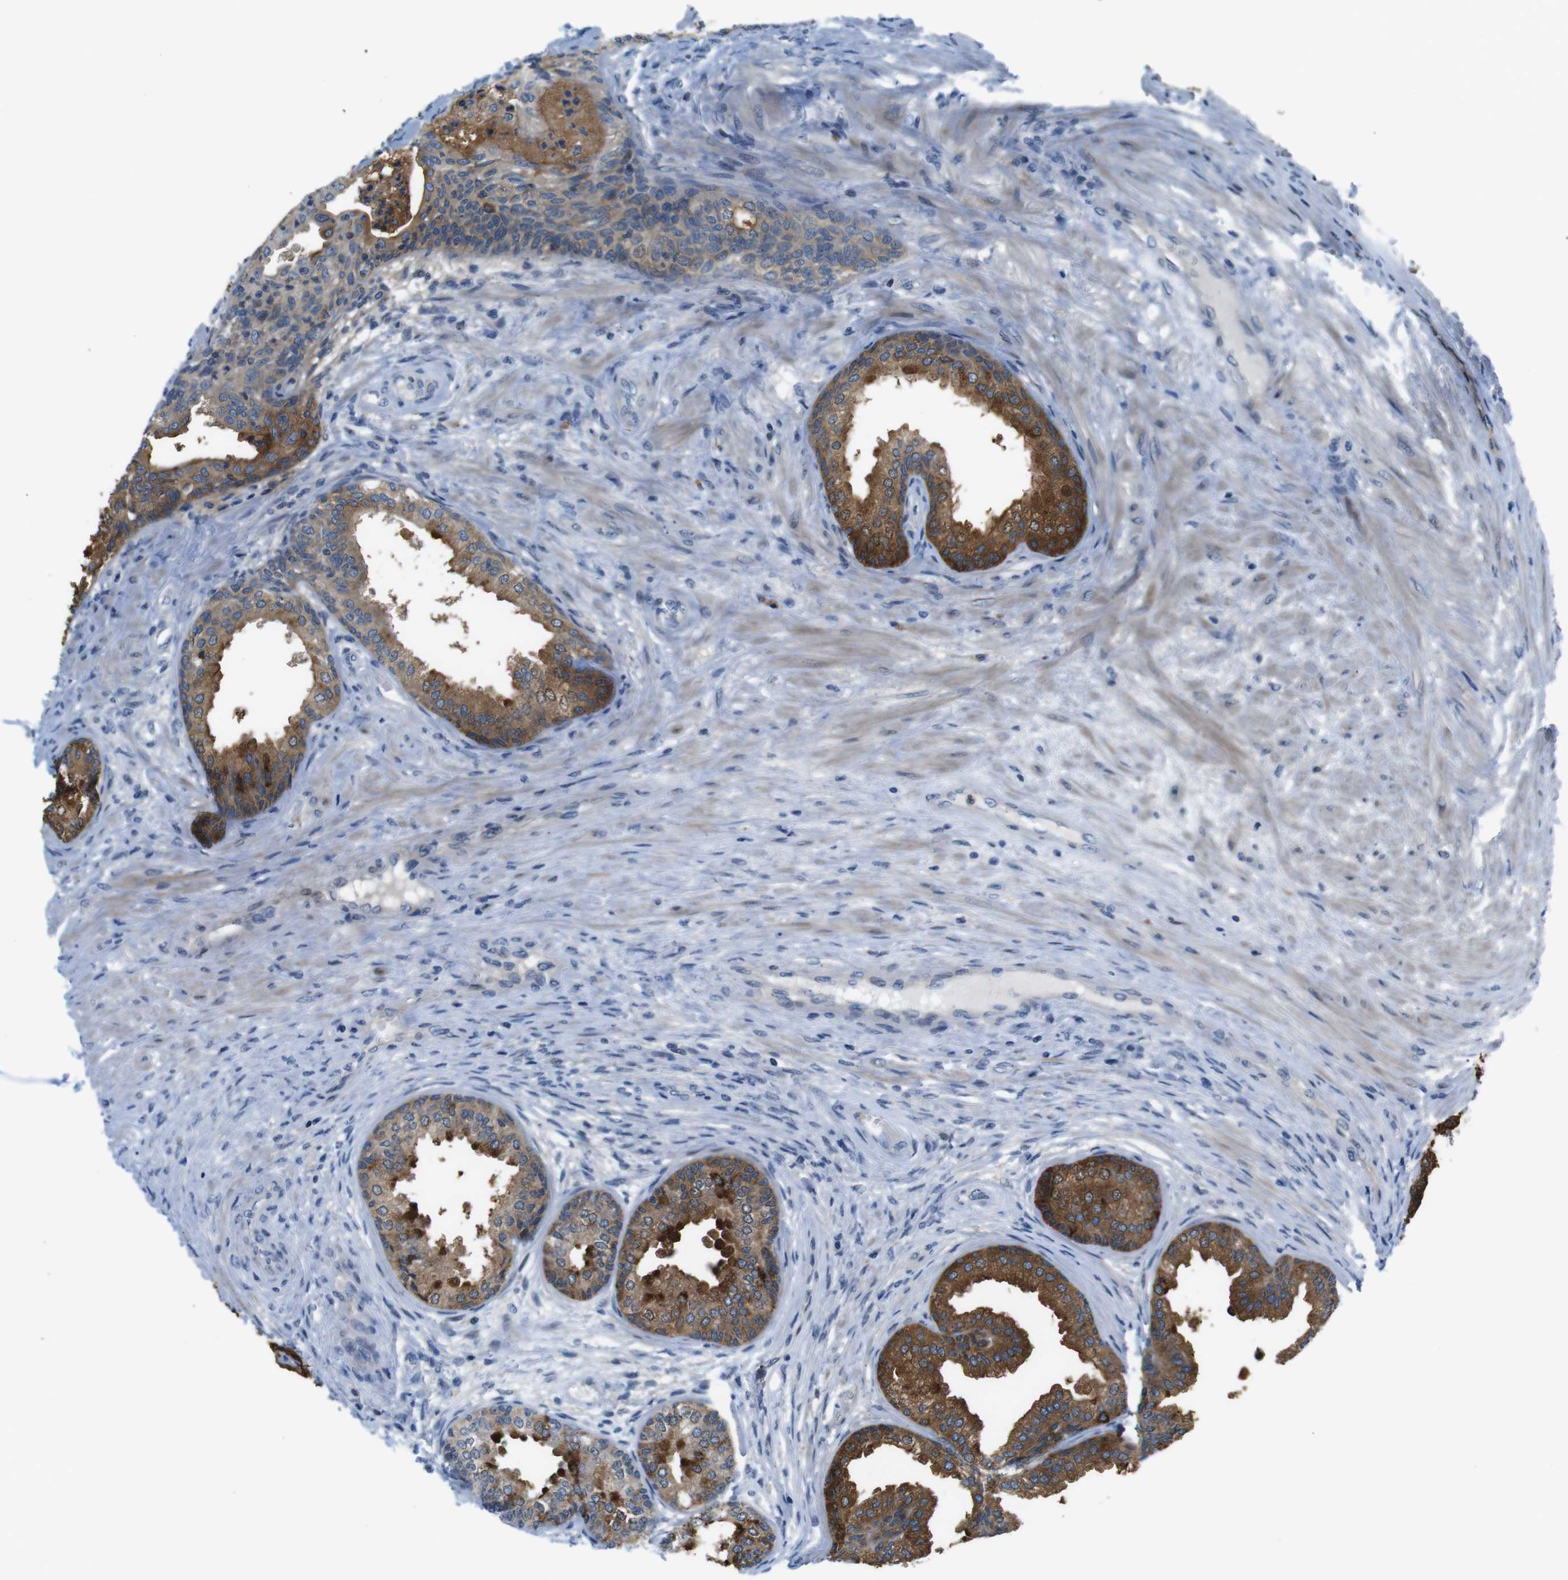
{"staining": {"intensity": "strong", "quantity": ">75%", "location": "cytoplasmic/membranous"}, "tissue": "prostate", "cell_type": "Glandular cells", "image_type": "normal", "snomed": [{"axis": "morphology", "description": "Normal tissue, NOS"}, {"axis": "topography", "description": "Prostate"}], "caption": "About >75% of glandular cells in unremarkable human prostate exhibit strong cytoplasmic/membranous protein expression as visualized by brown immunohistochemical staining.", "gene": "ZDHHC3", "patient": {"sex": "male", "age": 76}}